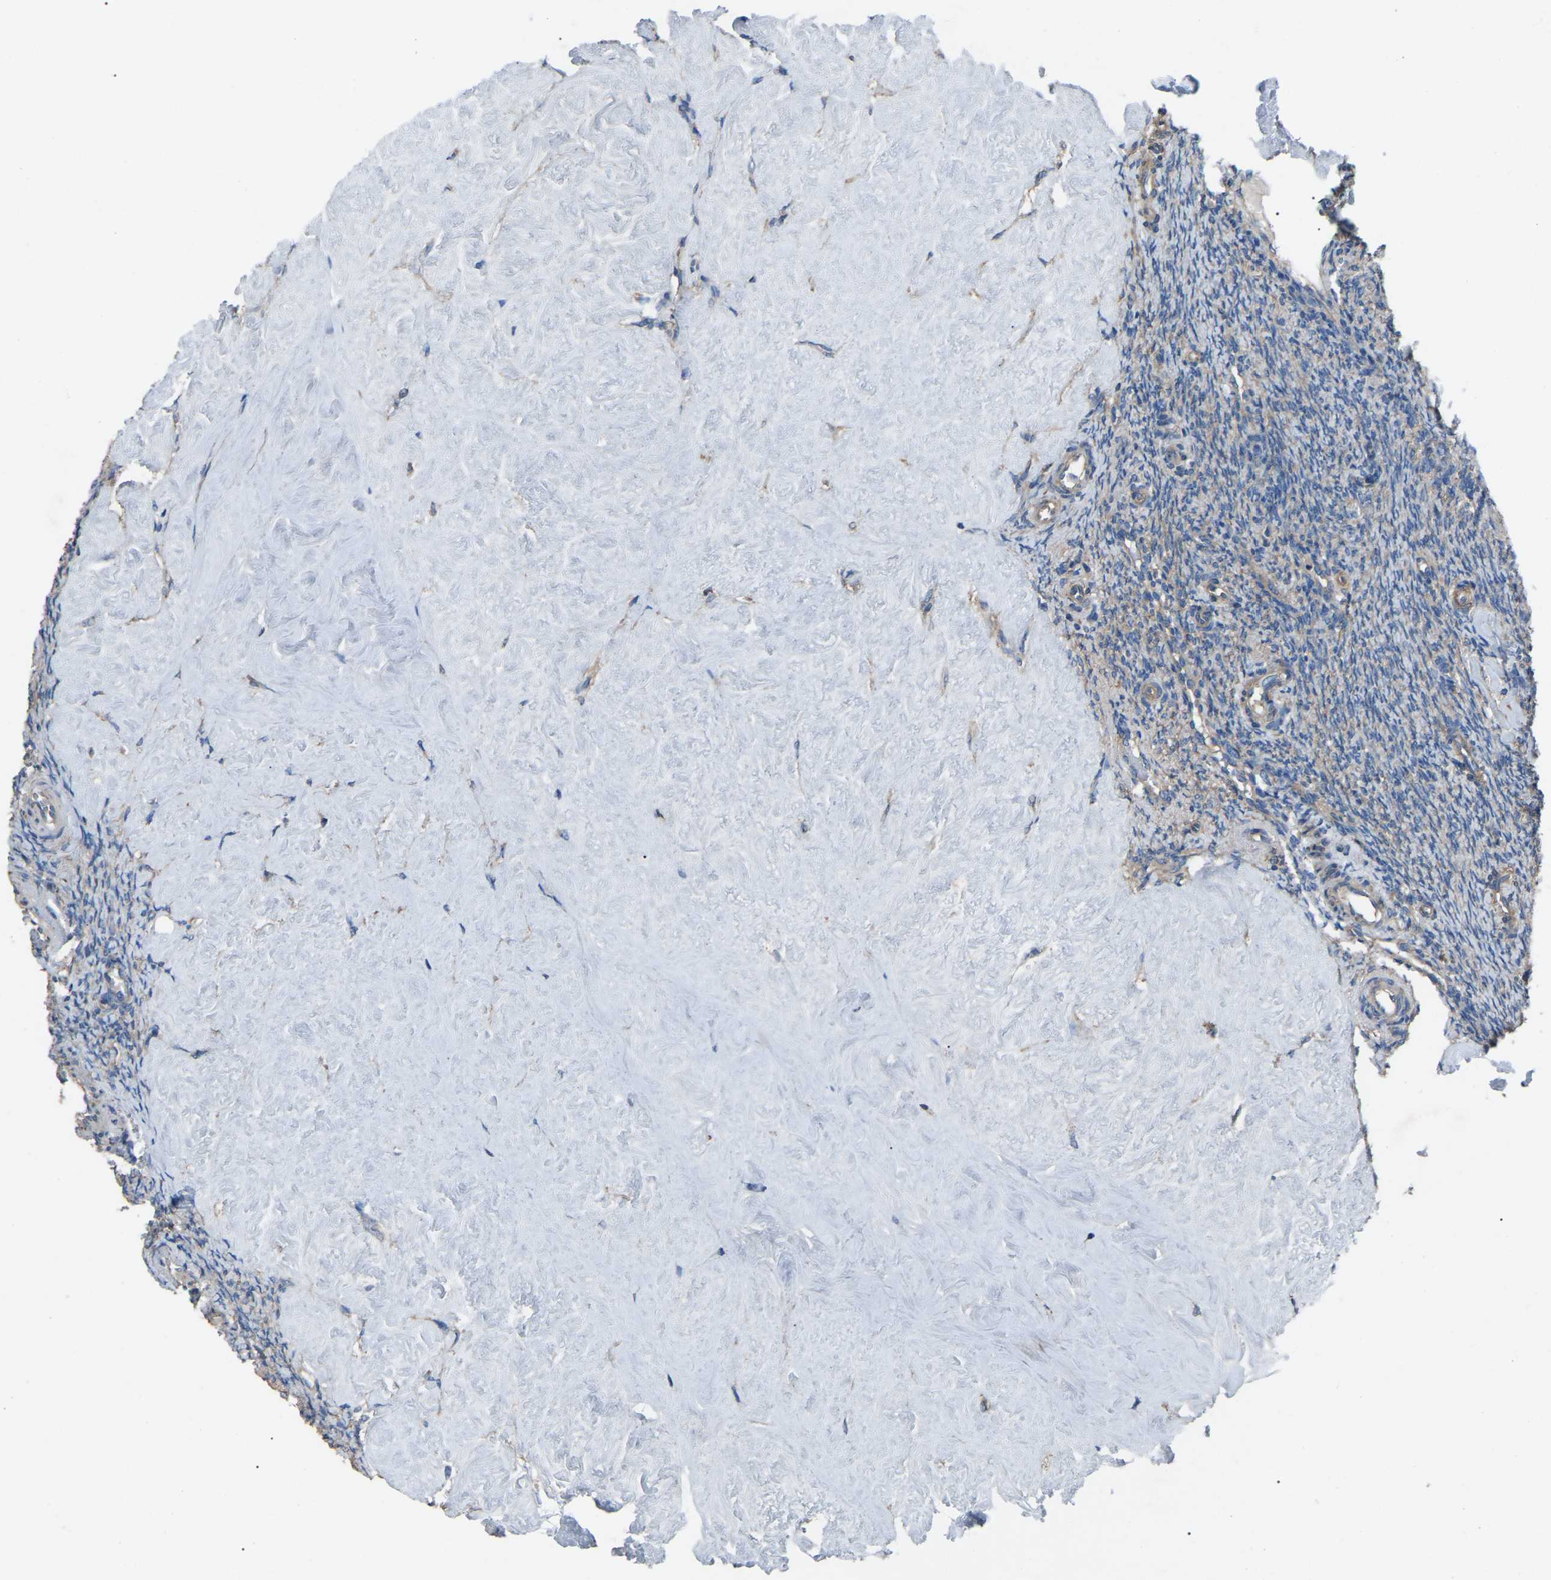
{"staining": {"intensity": "moderate", "quantity": ">75%", "location": "cytoplasmic/membranous"}, "tissue": "ovary", "cell_type": "Follicle cells", "image_type": "normal", "snomed": [{"axis": "morphology", "description": "Normal tissue, NOS"}, {"axis": "topography", "description": "Ovary"}], "caption": "Ovary stained with DAB immunohistochemistry demonstrates medium levels of moderate cytoplasmic/membranous positivity in approximately >75% of follicle cells.", "gene": "AIMP1", "patient": {"sex": "female", "age": 41}}